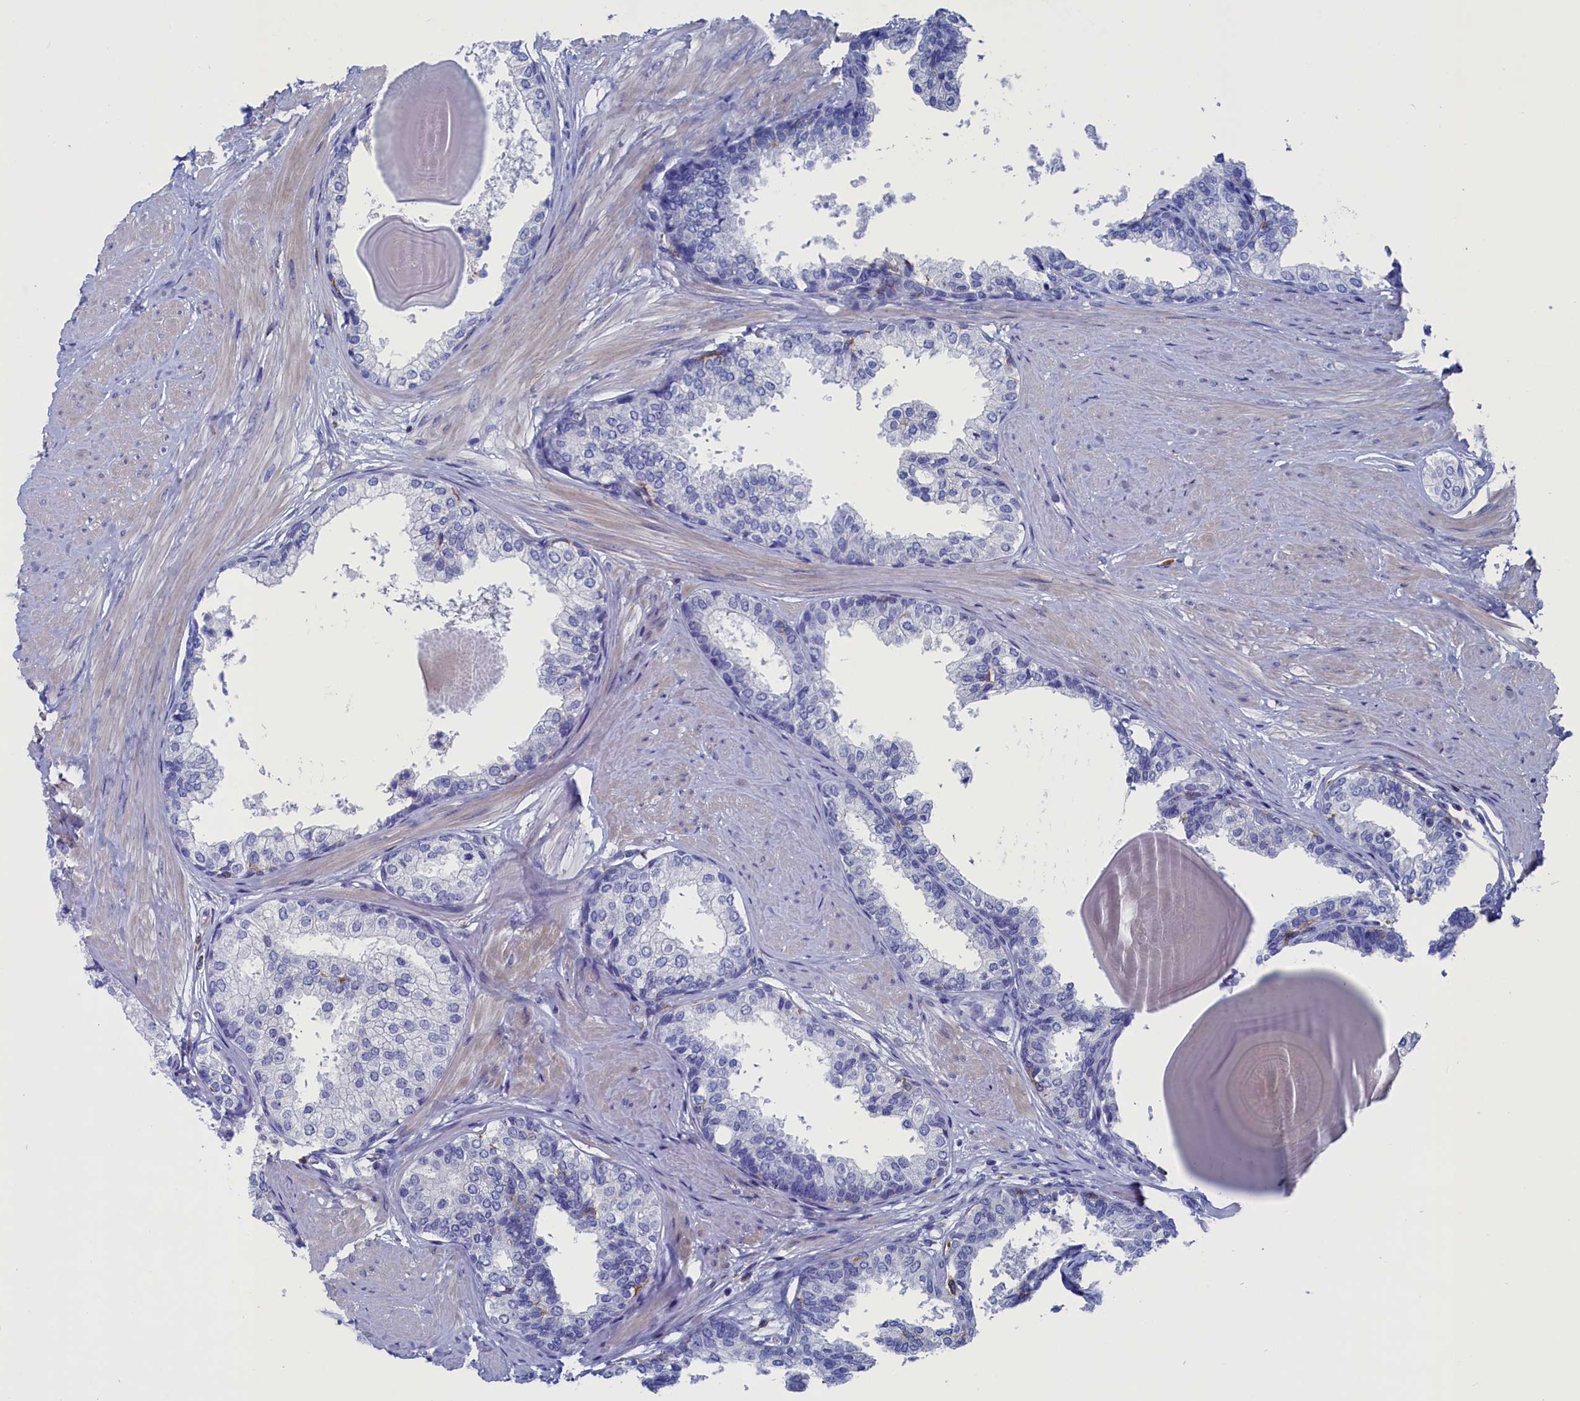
{"staining": {"intensity": "moderate", "quantity": "<25%", "location": "cytoplasmic/membranous"}, "tissue": "prostate", "cell_type": "Glandular cells", "image_type": "normal", "snomed": [{"axis": "morphology", "description": "Normal tissue, NOS"}, {"axis": "topography", "description": "Prostate"}], "caption": "Protein expression analysis of unremarkable prostate shows moderate cytoplasmic/membranous staining in about <25% of glandular cells. (DAB = brown stain, brightfield microscopy at high magnification).", "gene": "TYROBP", "patient": {"sex": "male", "age": 48}}